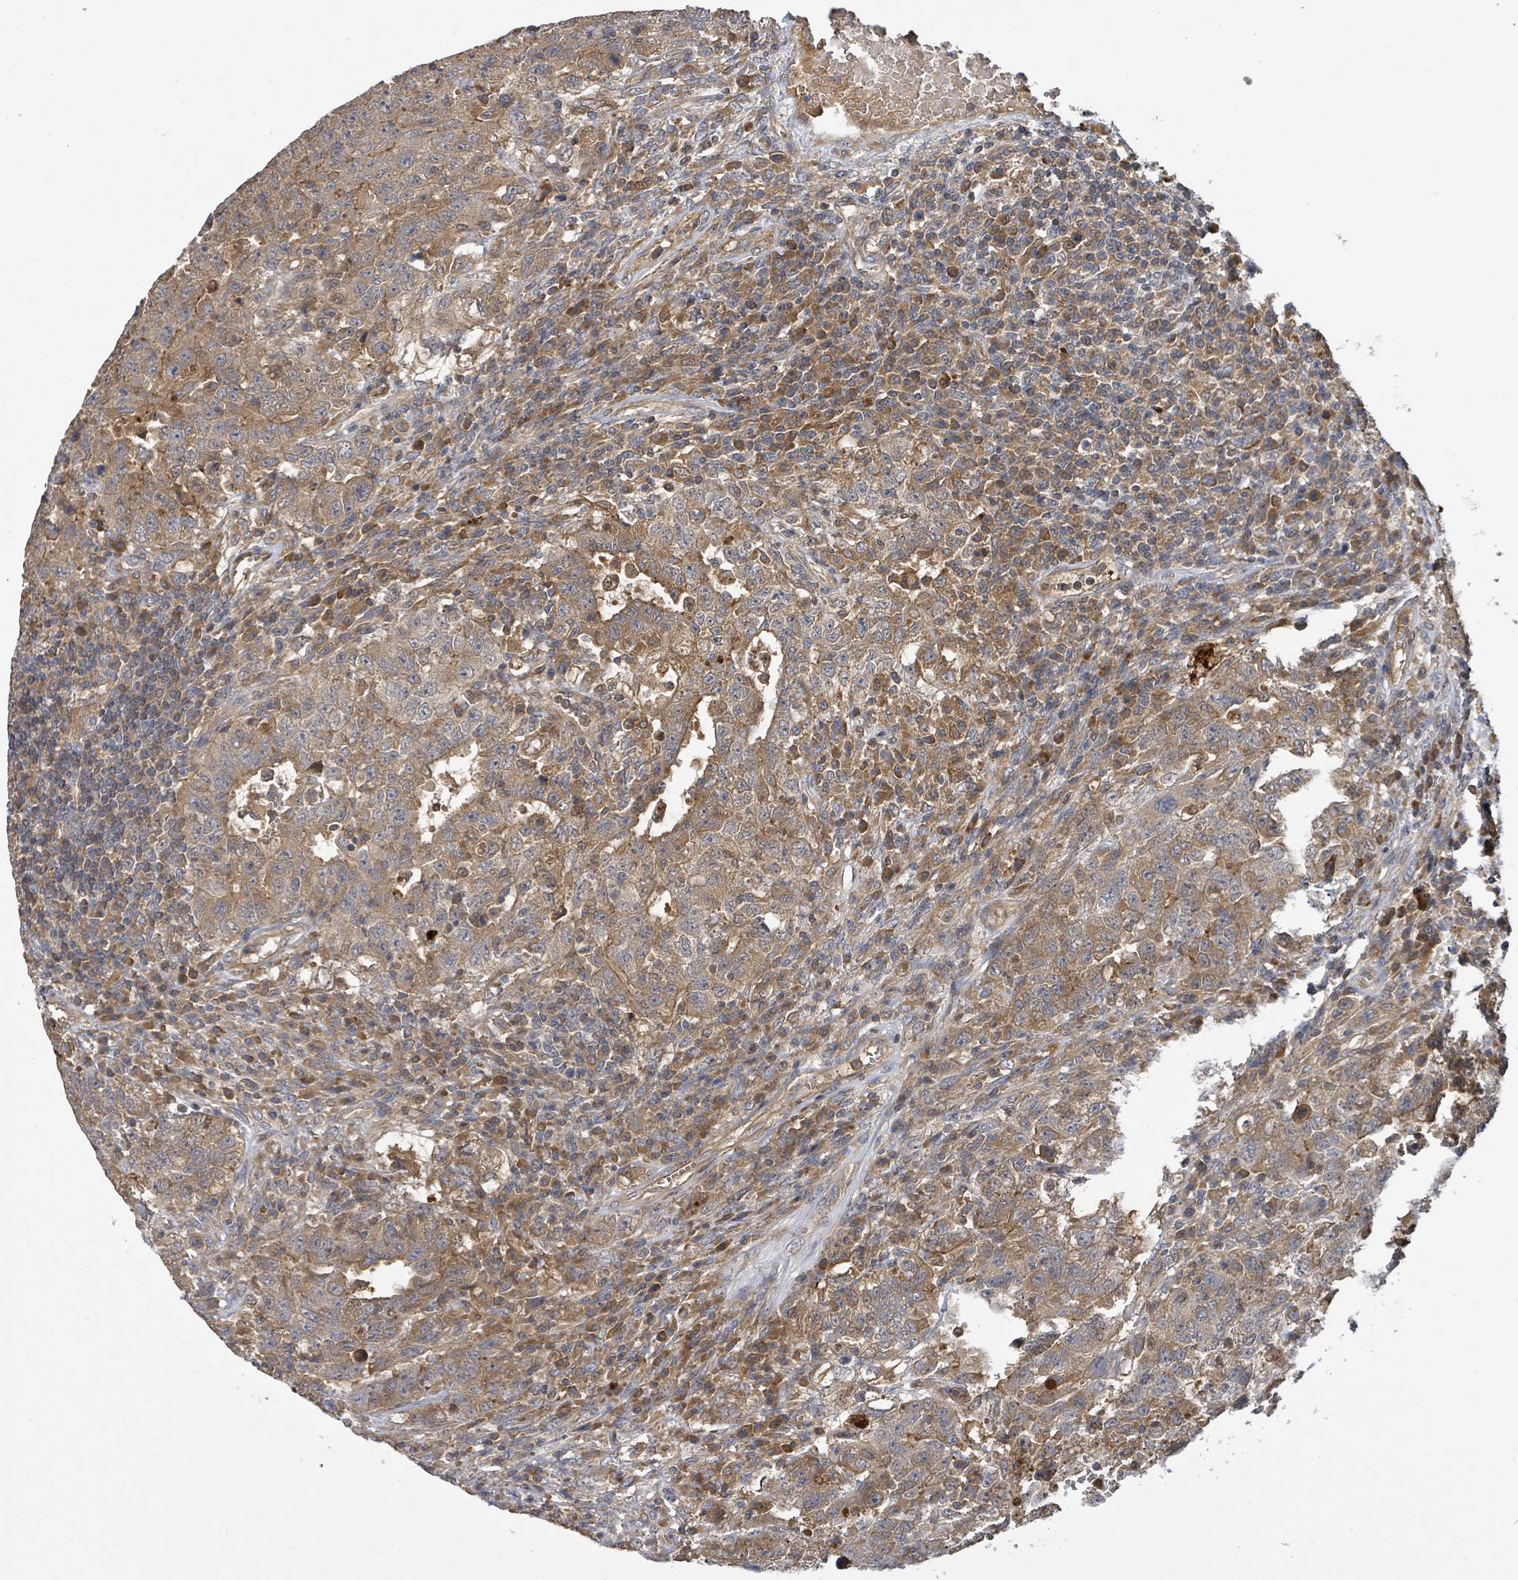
{"staining": {"intensity": "moderate", "quantity": ">75%", "location": "cytoplasmic/membranous"}, "tissue": "testis cancer", "cell_type": "Tumor cells", "image_type": "cancer", "snomed": [{"axis": "morphology", "description": "Carcinoma, Embryonal, NOS"}, {"axis": "topography", "description": "Testis"}], "caption": "Immunohistochemical staining of testis embryonal carcinoma reveals moderate cytoplasmic/membranous protein positivity in about >75% of tumor cells.", "gene": "STARD4", "patient": {"sex": "male", "age": 26}}